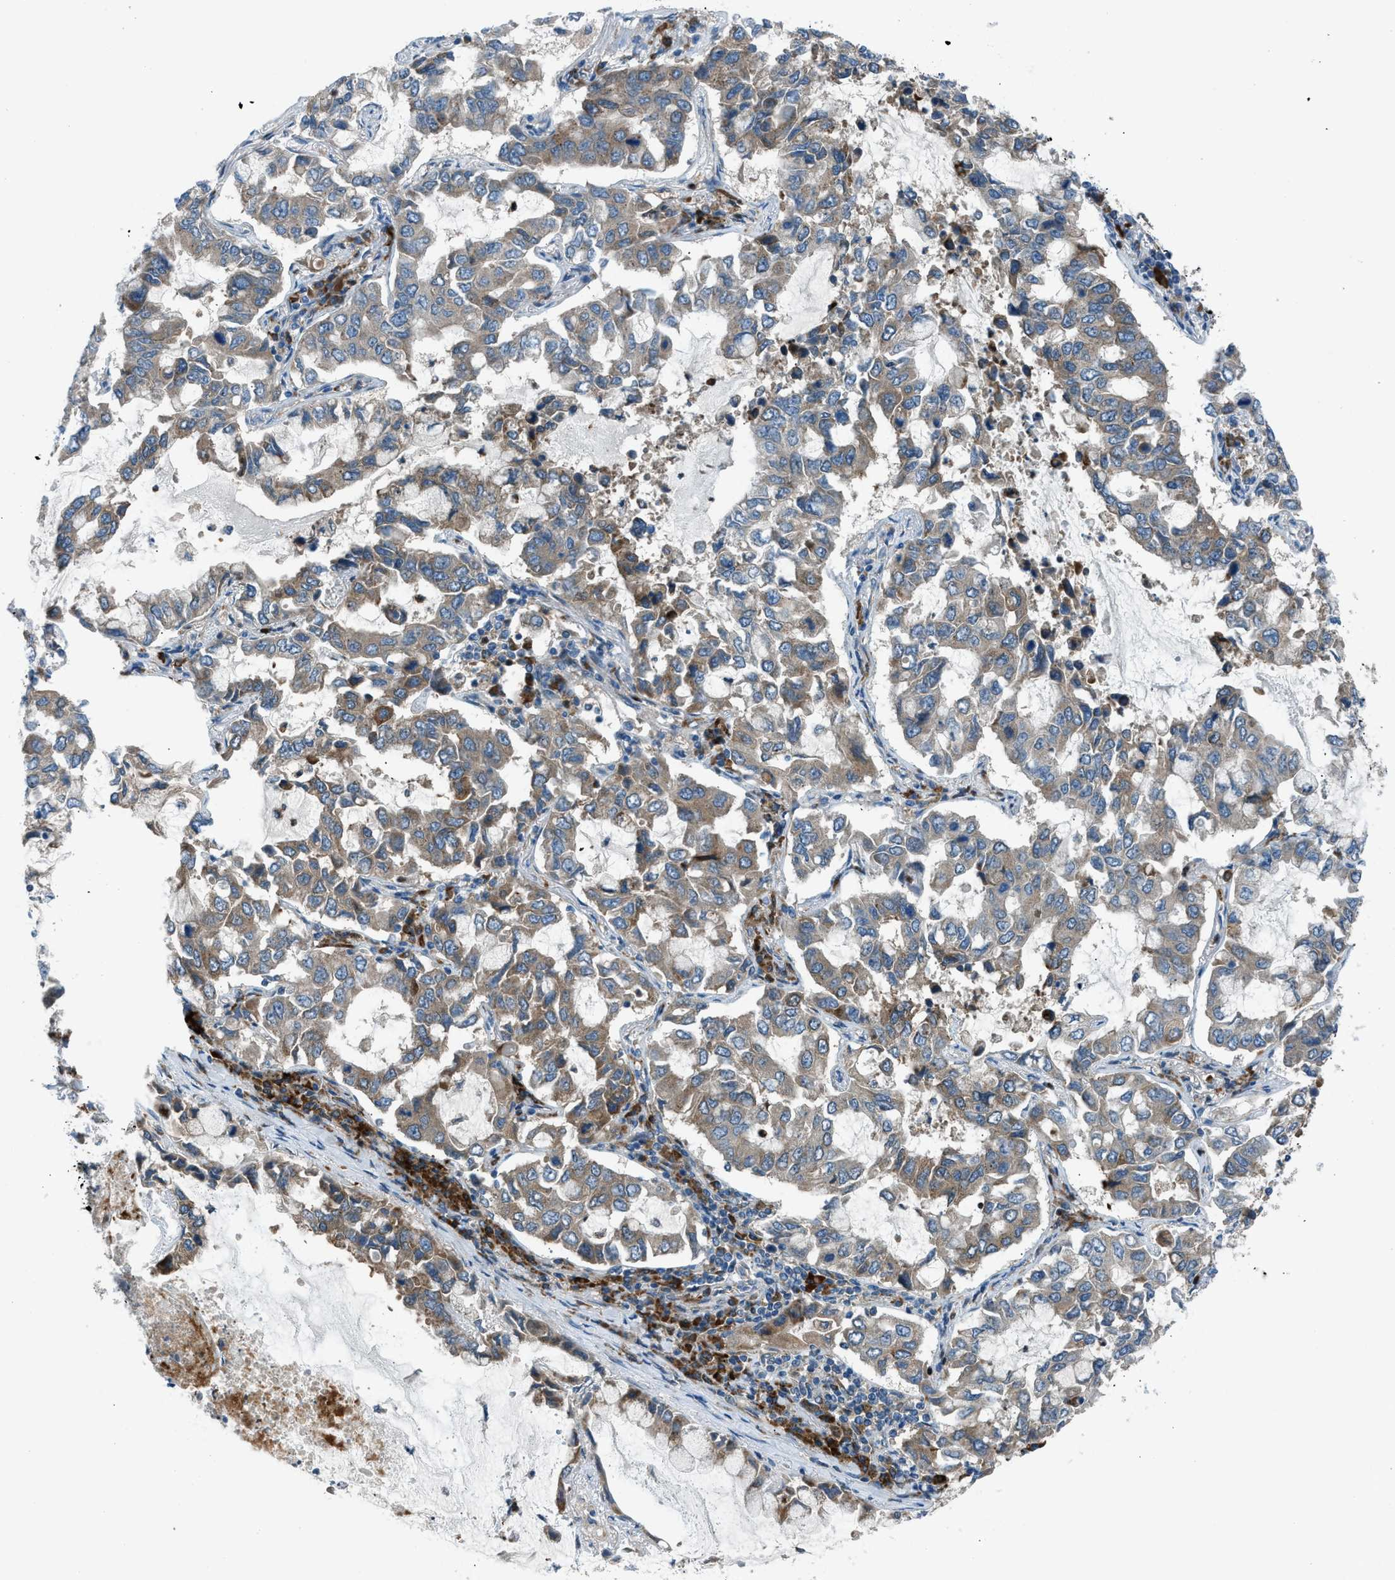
{"staining": {"intensity": "moderate", "quantity": "25%-75%", "location": "cytoplasmic/membranous"}, "tissue": "lung cancer", "cell_type": "Tumor cells", "image_type": "cancer", "snomed": [{"axis": "morphology", "description": "Adenocarcinoma, NOS"}, {"axis": "topography", "description": "Lung"}], "caption": "DAB immunohistochemical staining of human lung cancer exhibits moderate cytoplasmic/membranous protein staining in about 25%-75% of tumor cells.", "gene": "EDARADD", "patient": {"sex": "male", "age": 64}}